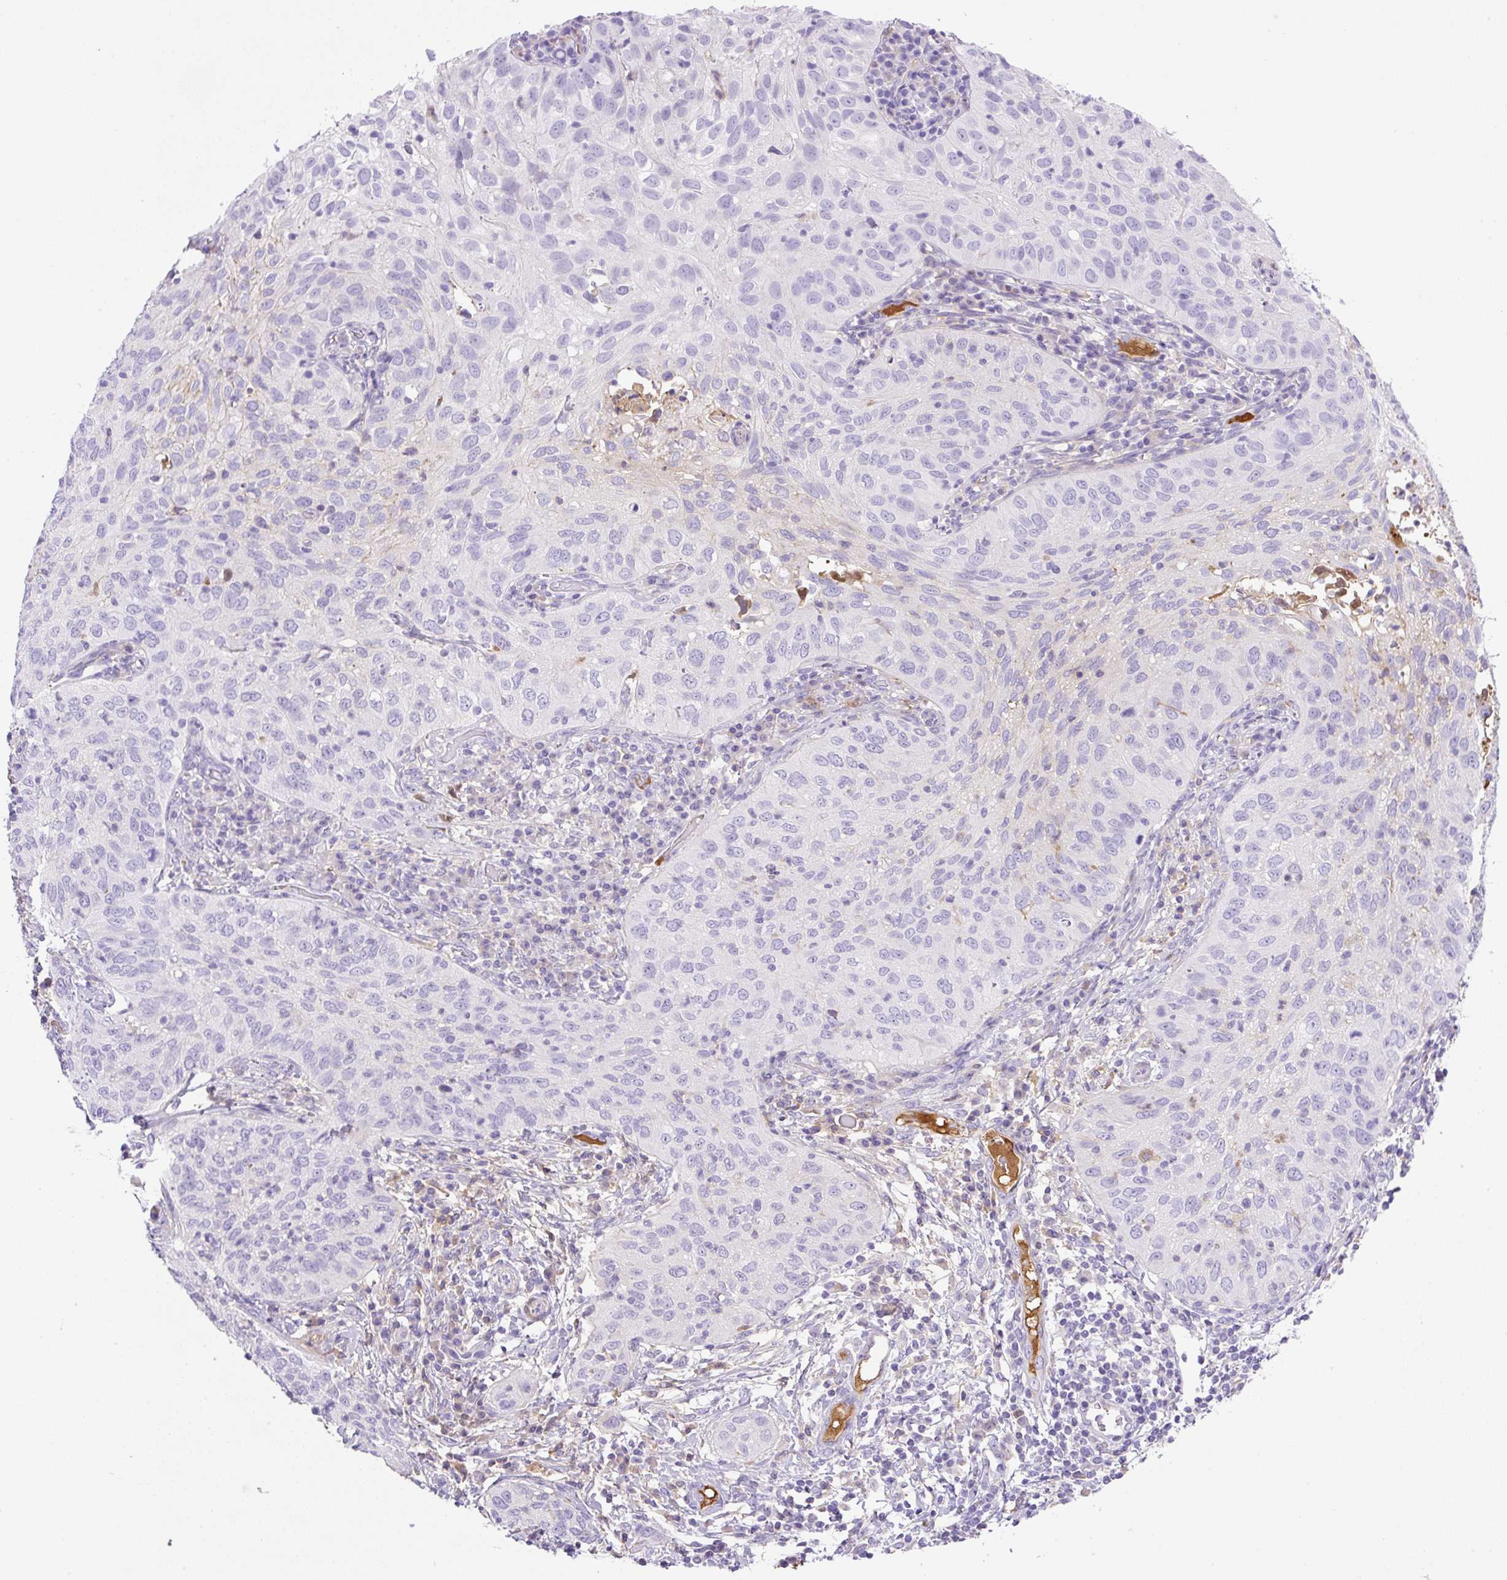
{"staining": {"intensity": "negative", "quantity": "none", "location": "none"}, "tissue": "cervical cancer", "cell_type": "Tumor cells", "image_type": "cancer", "snomed": [{"axis": "morphology", "description": "Squamous cell carcinoma, NOS"}, {"axis": "topography", "description": "Cervix"}], "caption": "An immunohistochemistry histopathology image of cervical squamous cell carcinoma is shown. There is no staining in tumor cells of cervical squamous cell carcinoma. (DAB immunohistochemistry (IHC) visualized using brightfield microscopy, high magnification).", "gene": "TDRD15", "patient": {"sex": "female", "age": 52}}